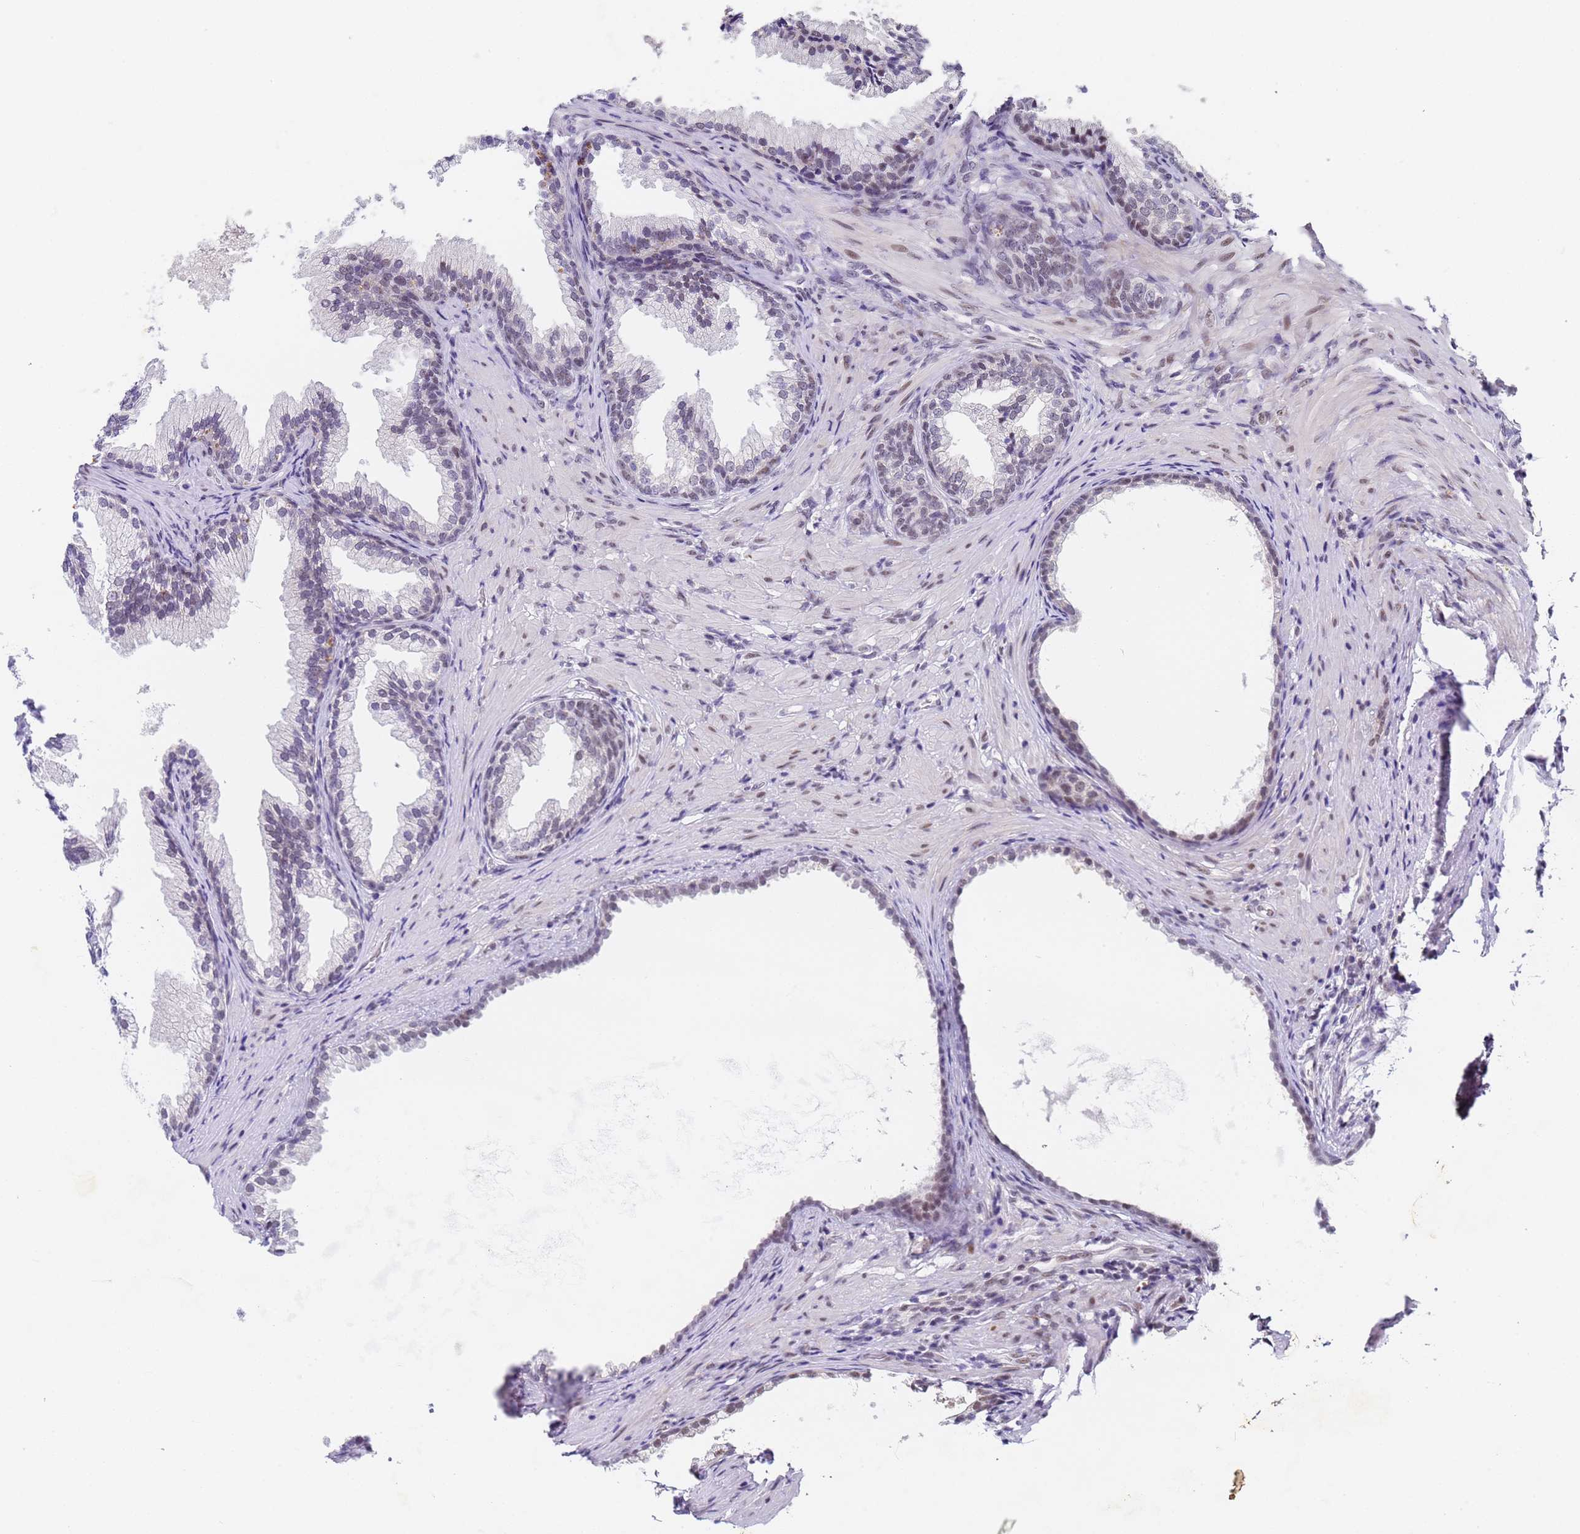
{"staining": {"intensity": "weak", "quantity": "<25%", "location": "nuclear"}, "tissue": "prostate", "cell_type": "Glandular cells", "image_type": "normal", "snomed": [{"axis": "morphology", "description": "Normal tissue, NOS"}, {"axis": "topography", "description": "Prostate"}], "caption": "An IHC micrograph of benign prostate is shown. There is no staining in glandular cells of prostate.", "gene": "FNBP4", "patient": {"sex": "male", "age": 76}}